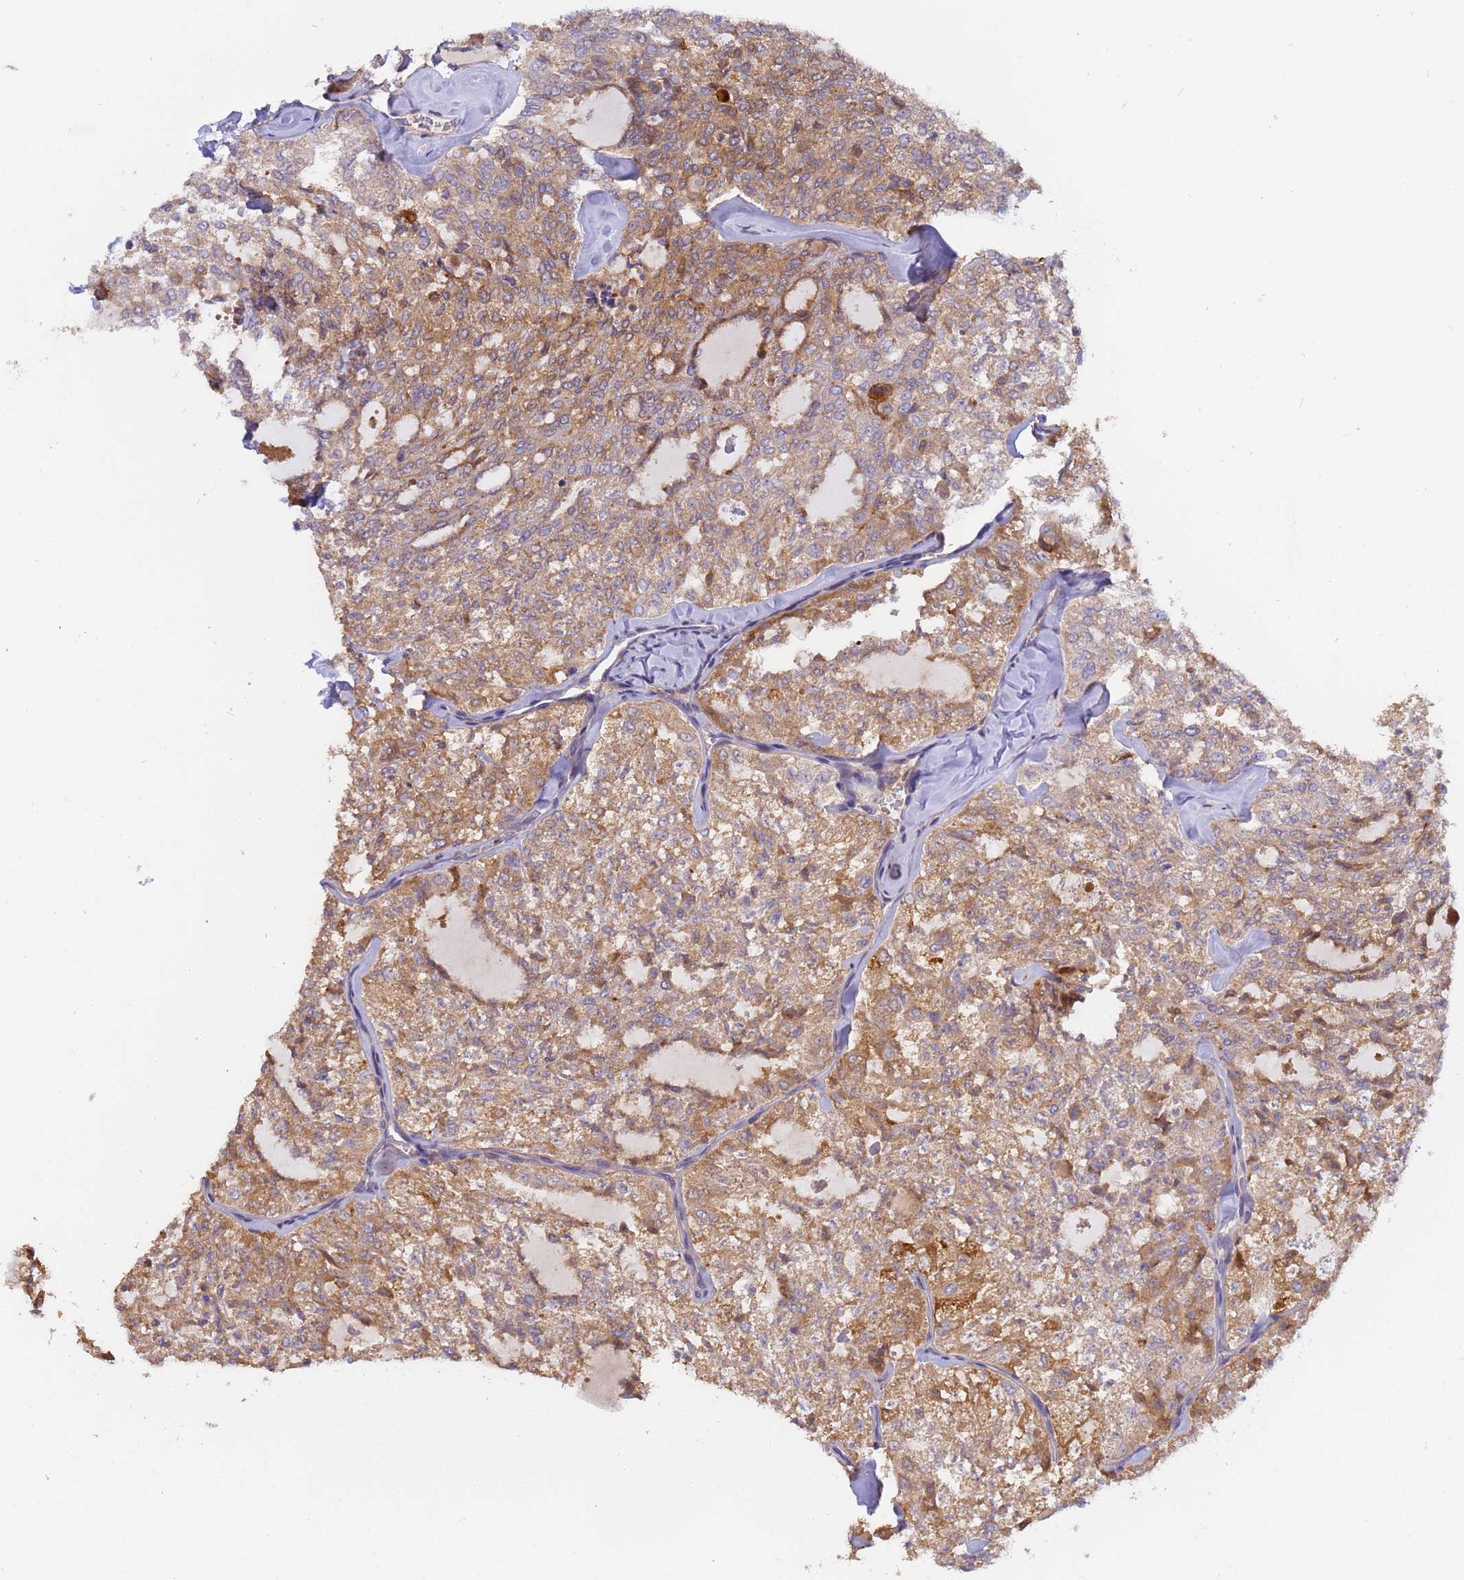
{"staining": {"intensity": "moderate", "quantity": ">75%", "location": "cytoplasmic/membranous"}, "tissue": "thyroid cancer", "cell_type": "Tumor cells", "image_type": "cancer", "snomed": [{"axis": "morphology", "description": "Follicular adenoma carcinoma, NOS"}, {"axis": "topography", "description": "Thyroid gland"}], "caption": "Immunohistochemistry (IHC) of thyroid follicular adenoma carcinoma demonstrates medium levels of moderate cytoplasmic/membranous staining in about >75% of tumor cells. (Stains: DAB in brown, nuclei in blue, Microscopy: brightfield microscopy at high magnification).", "gene": "M6PR", "patient": {"sex": "male", "age": 75}}